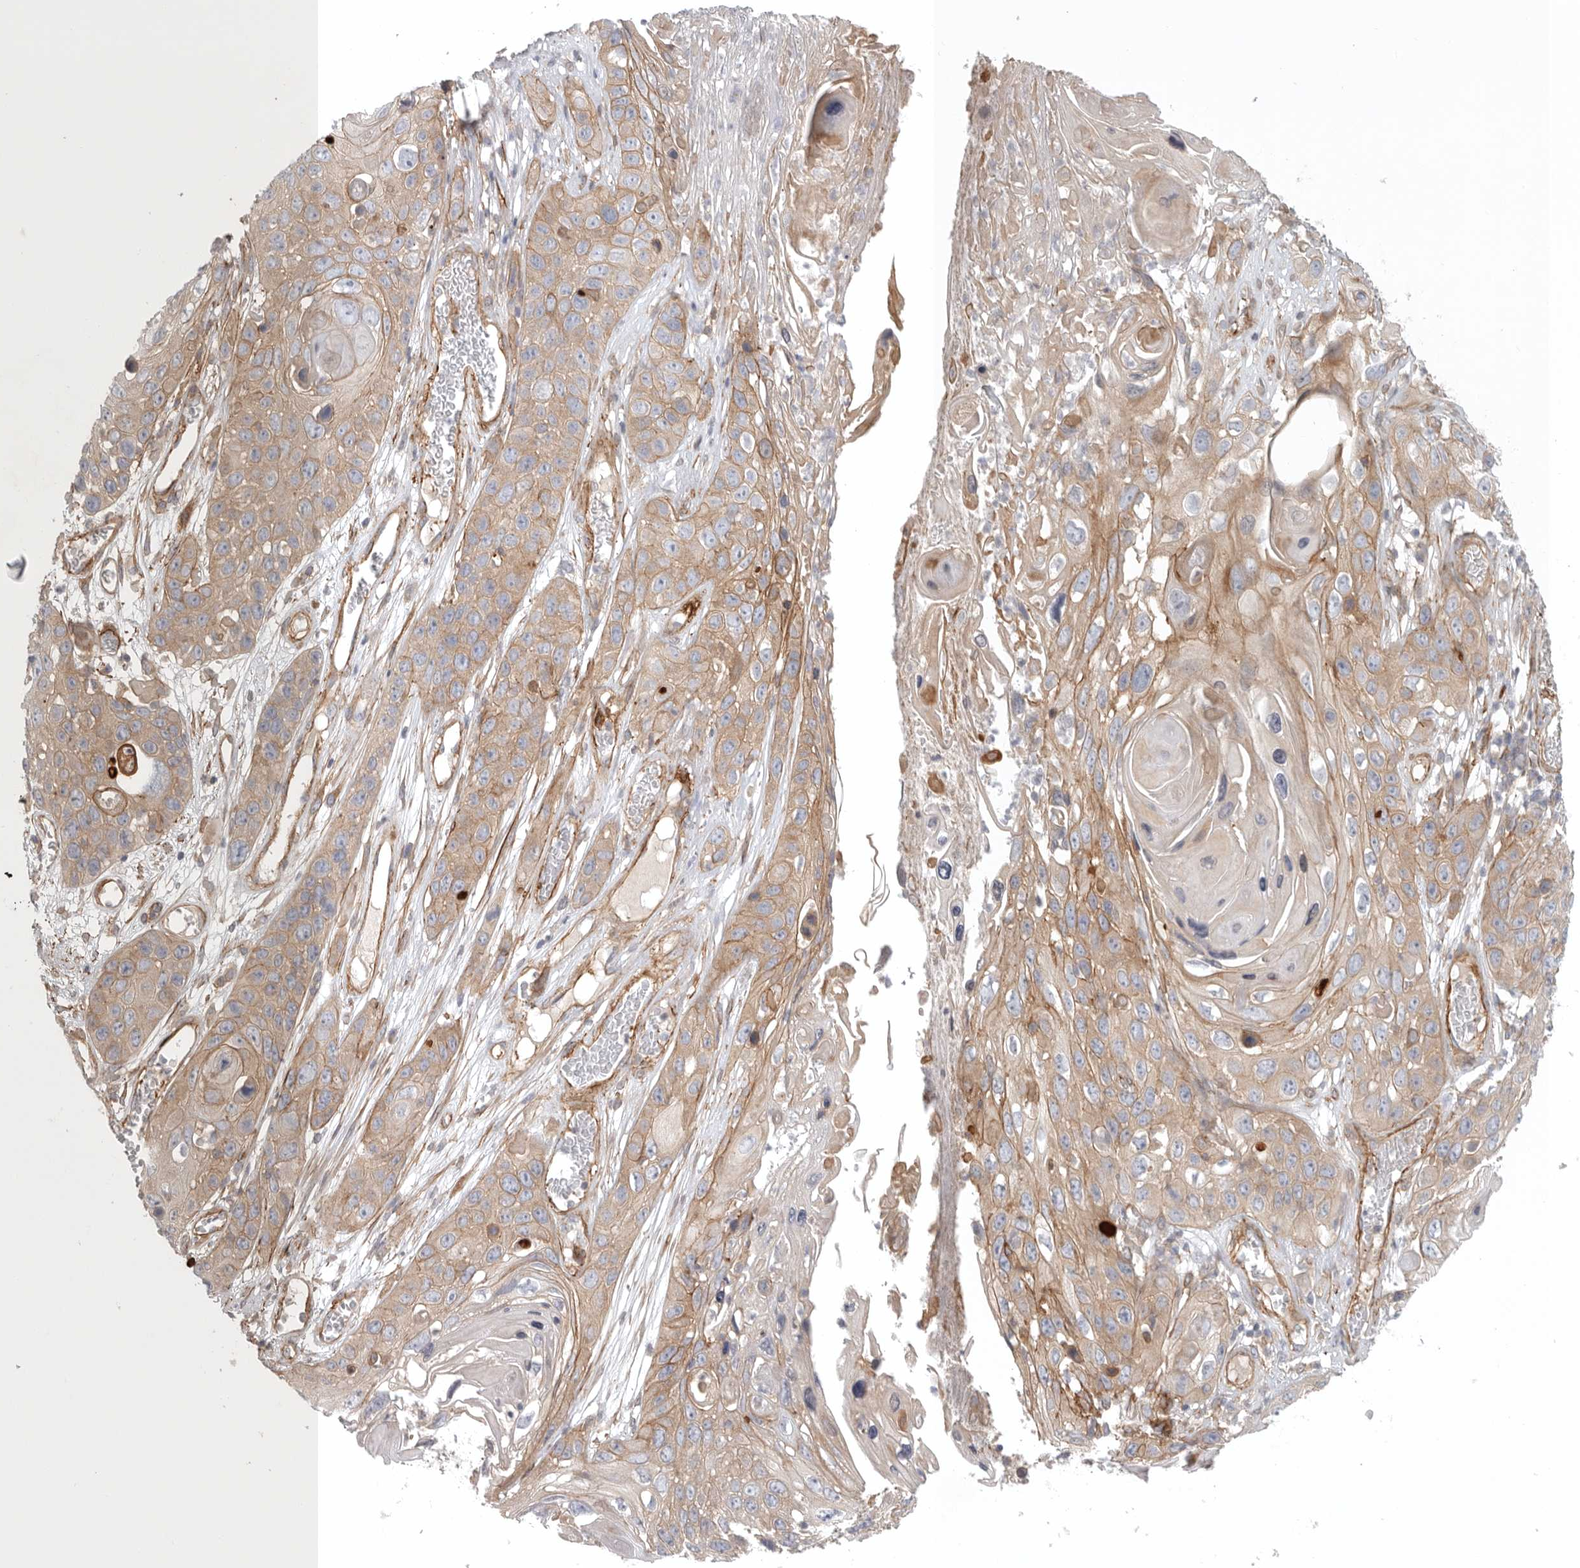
{"staining": {"intensity": "moderate", "quantity": ">75%", "location": "cytoplasmic/membranous"}, "tissue": "skin cancer", "cell_type": "Tumor cells", "image_type": "cancer", "snomed": [{"axis": "morphology", "description": "Squamous cell carcinoma, NOS"}, {"axis": "topography", "description": "Skin"}], "caption": "High-magnification brightfield microscopy of skin cancer stained with DAB (3,3'-diaminobenzidine) (brown) and counterstained with hematoxylin (blue). tumor cells exhibit moderate cytoplasmic/membranous staining is identified in approximately>75% of cells.", "gene": "LONRF1", "patient": {"sex": "male", "age": 55}}